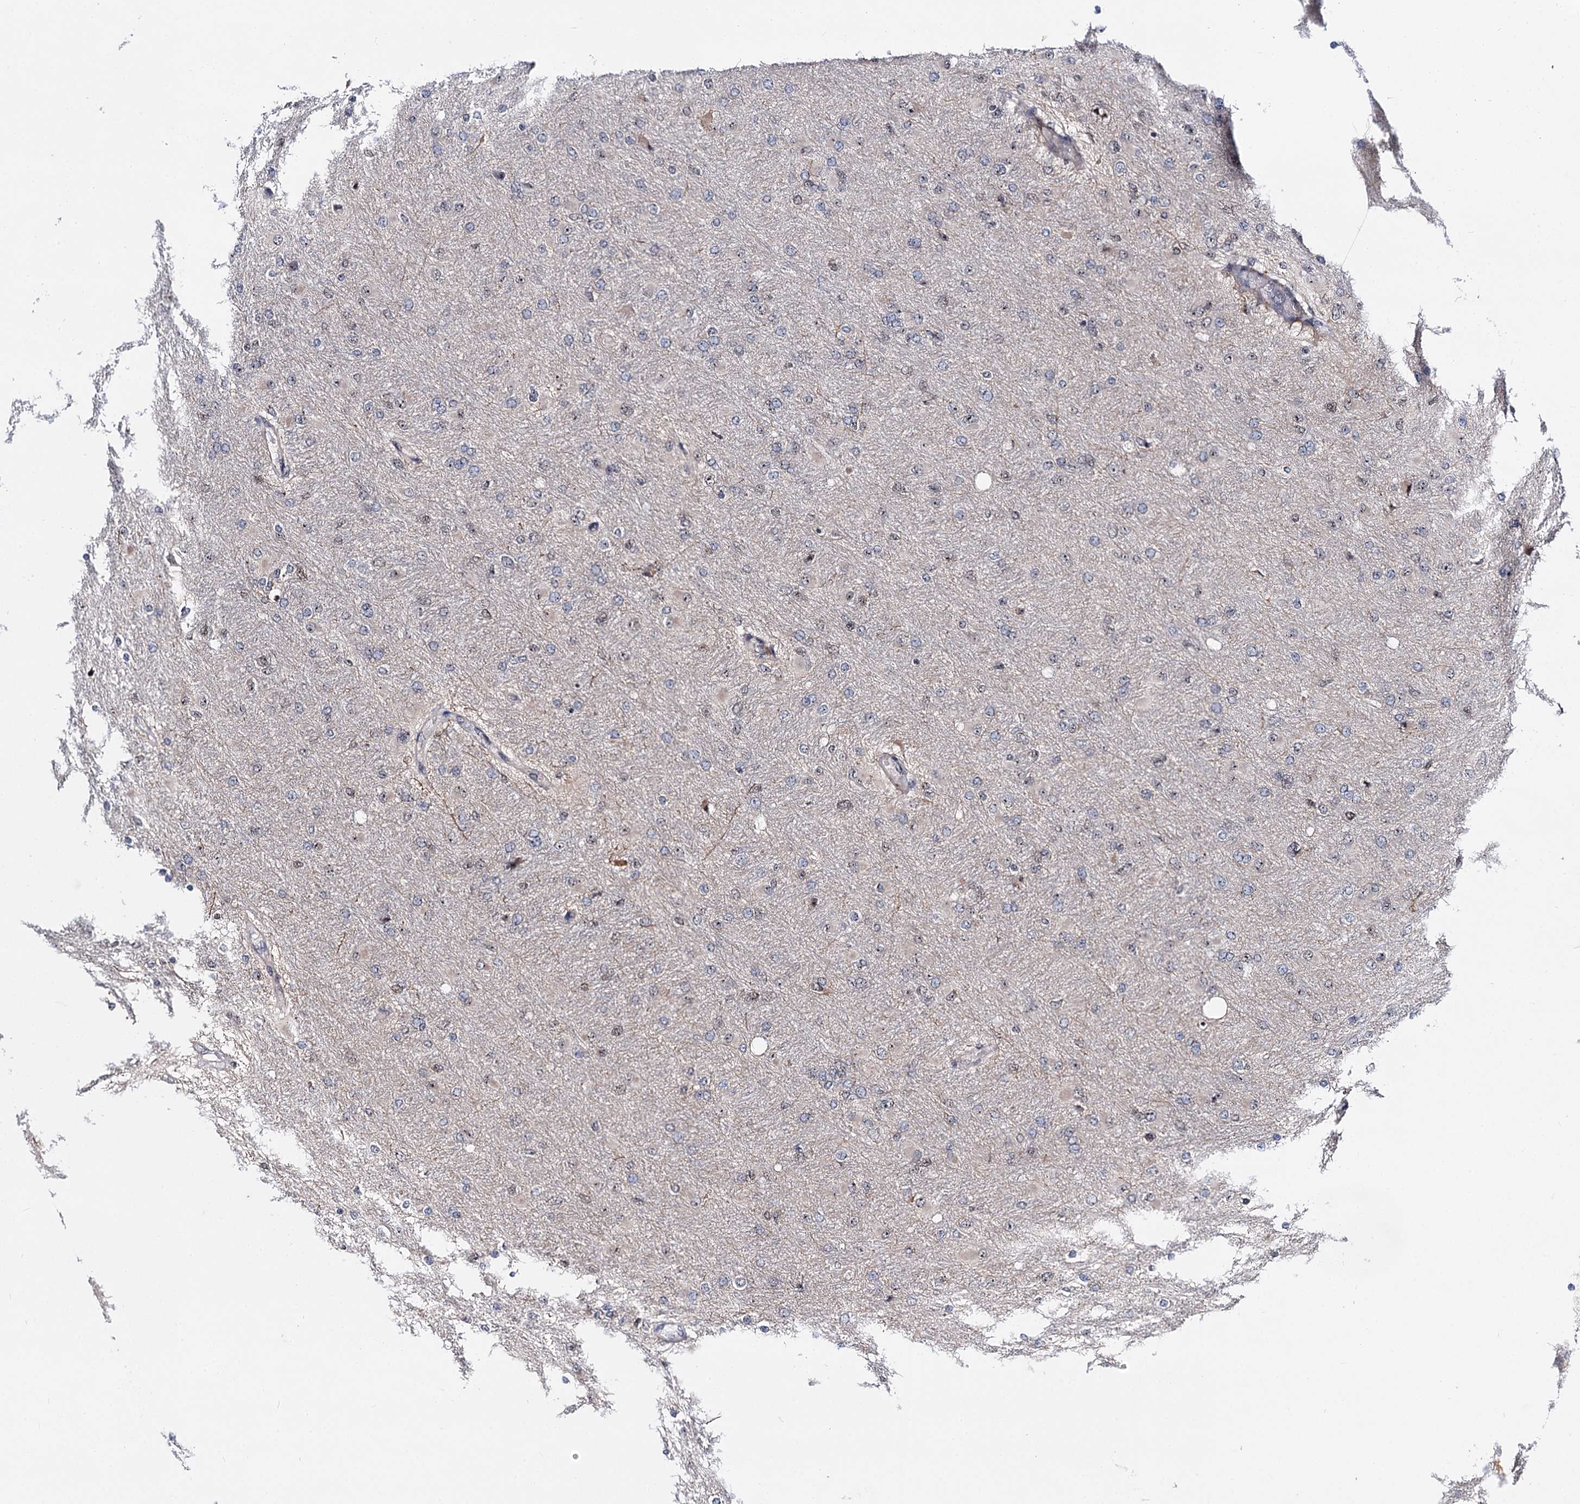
{"staining": {"intensity": "negative", "quantity": "none", "location": "none"}, "tissue": "glioma", "cell_type": "Tumor cells", "image_type": "cancer", "snomed": [{"axis": "morphology", "description": "Glioma, malignant, High grade"}, {"axis": "topography", "description": "Cerebral cortex"}], "caption": "Immunohistochemical staining of human malignant glioma (high-grade) reveals no significant expression in tumor cells.", "gene": "SUPT20H", "patient": {"sex": "female", "age": 36}}